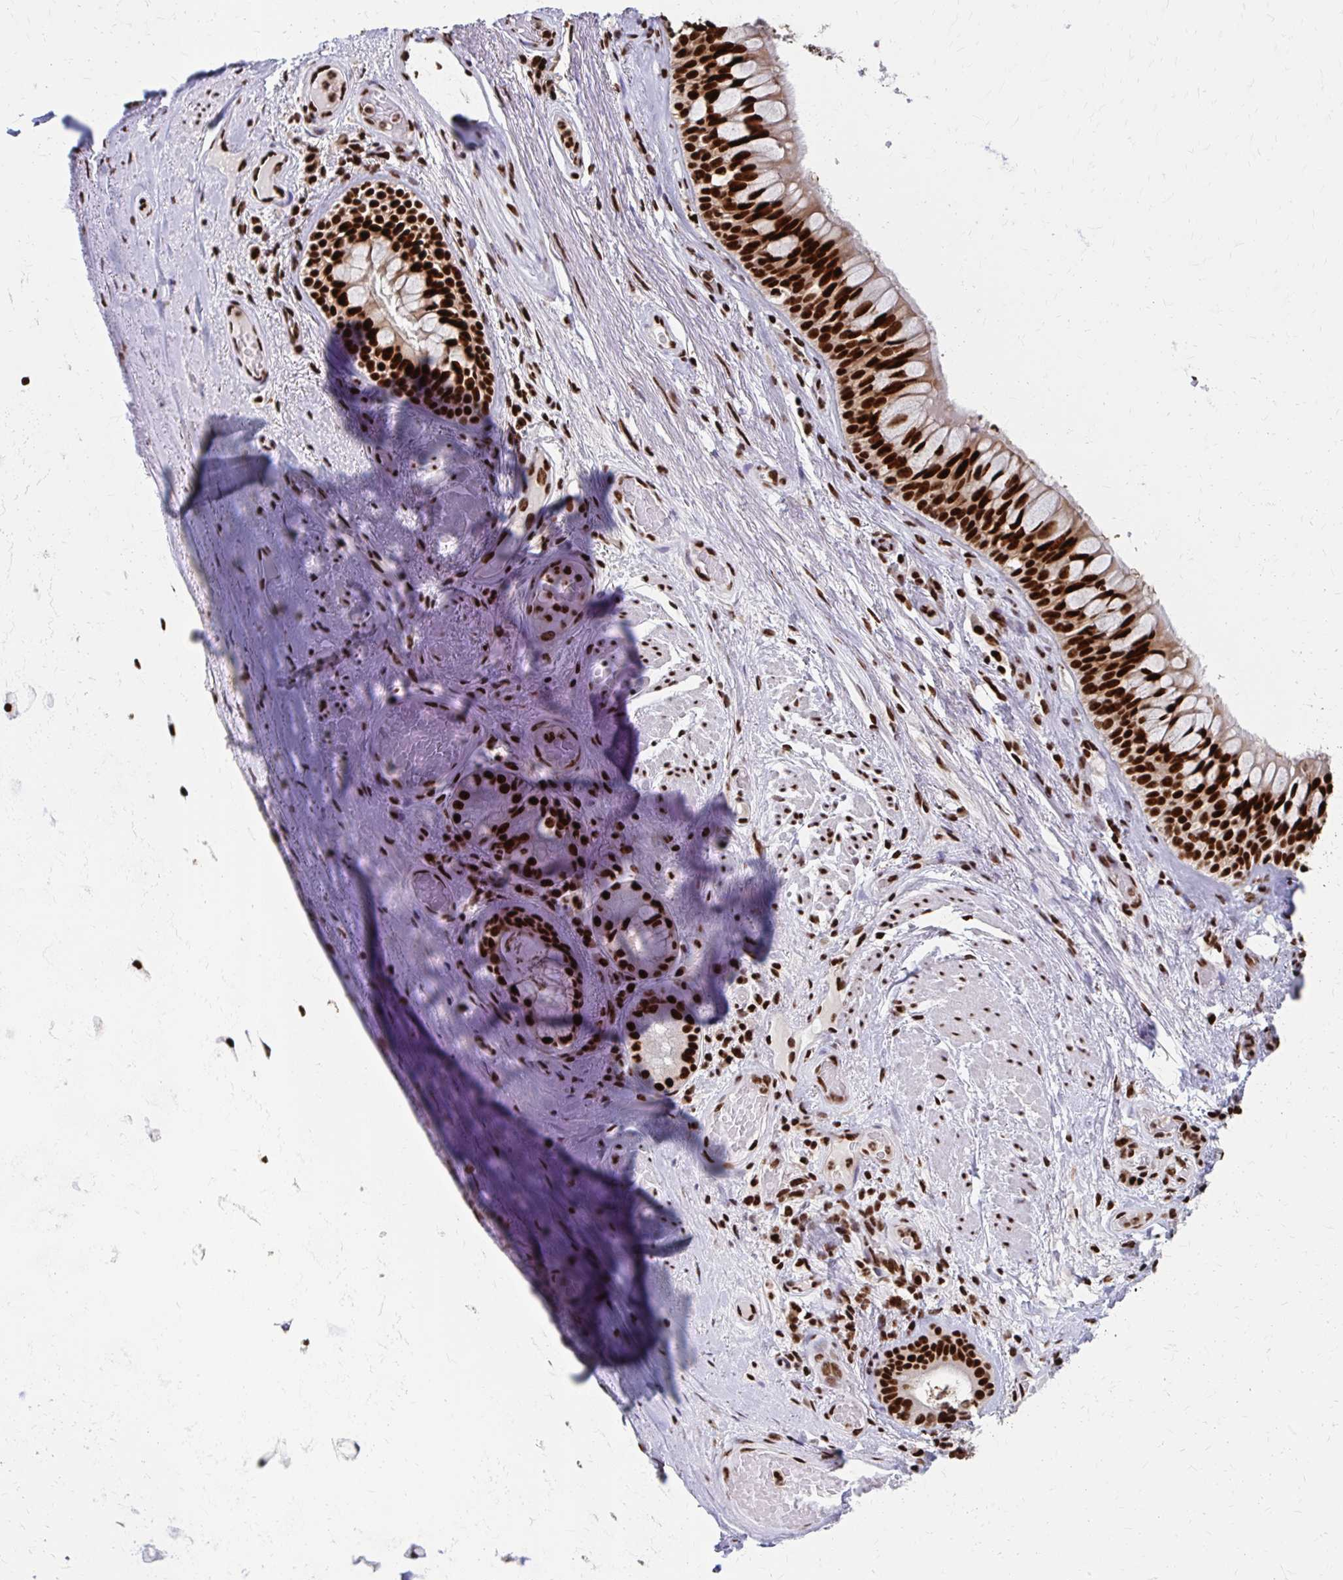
{"staining": {"intensity": "negative", "quantity": "none", "location": "none"}, "tissue": "adipose tissue", "cell_type": "Adipocytes", "image_type": "normal", "snomed": [{"axis": "morphology", "description": "Normal tissue, NOS"}, {"axis": "topography", "description": "Cartilage tissue"}, {"axis": "topography", "description": "Bronchus"}], "caption": "IHC histopathology image of normal adipose tissue: adipose tissue stained with DAB (3,3'-diaminobenzidine) displays no significant protein expression in adipocytes.", "gene": "CNKSR3", "patient": {"sex": "male", "age": 64}}